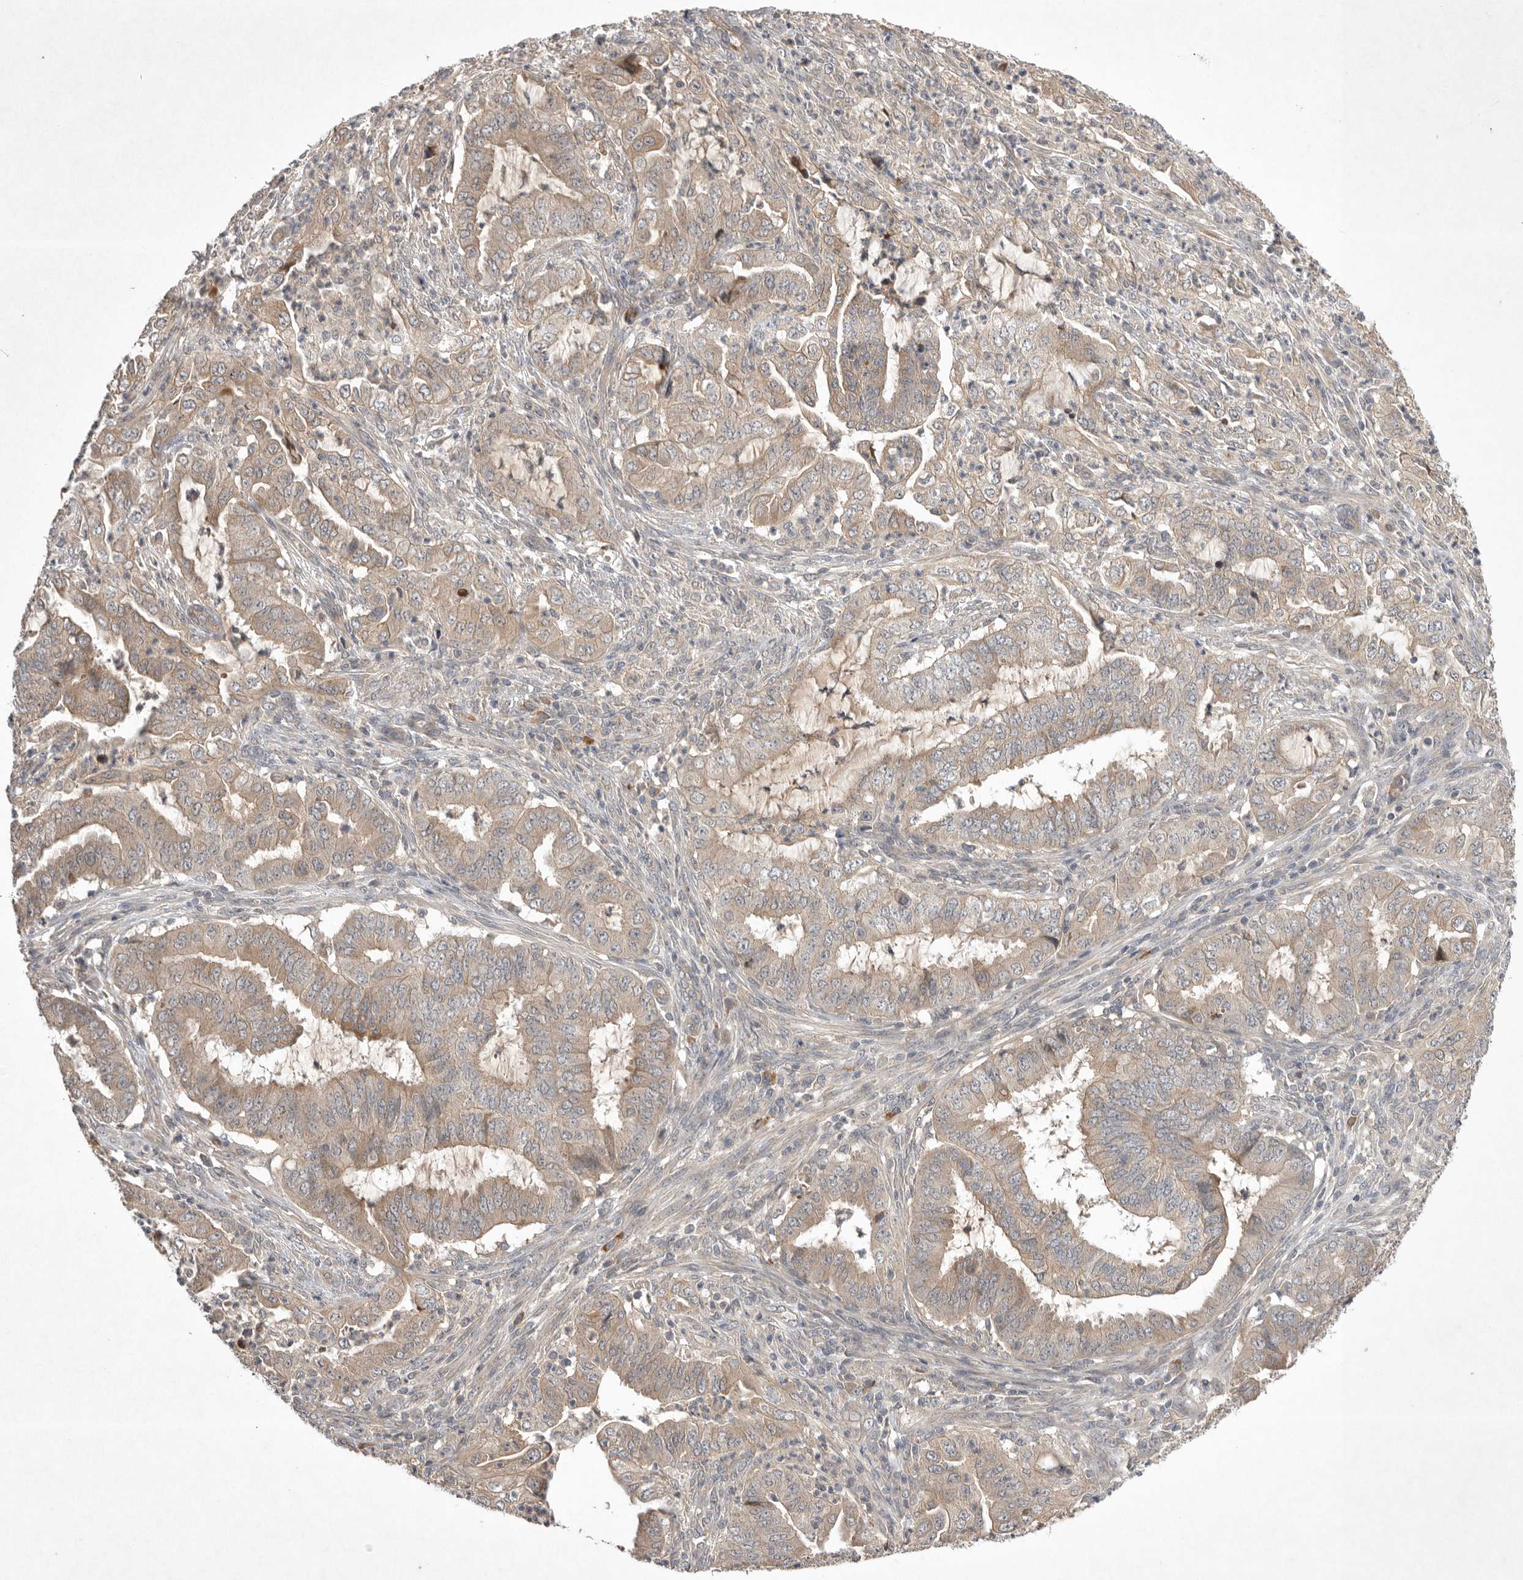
{"staining": {"intensity": "weak", "quantity": ">75%", "location": "cytoplasmic/membranous"}, "tissue": "endometrial cancer", "cell_type": "Tumor cells", "image_type": "cancer", "snomed": [{"axis": "morphology", "description": "Adenocarcinoma, NOS"}, {"axis": "topography", "description": "Endometrium"}], "caption": "Endometrial adenocarcinoma tissue displays weak cytoplasmic/membranous expression in approximately >75% of tumor cells (DAB (3,3'-diaminobenzidine) IHC, brown staining for protein, blue staining for nuclei).", "gene": "NRCAM", "patient": {"sex": "female", "age": 51}}